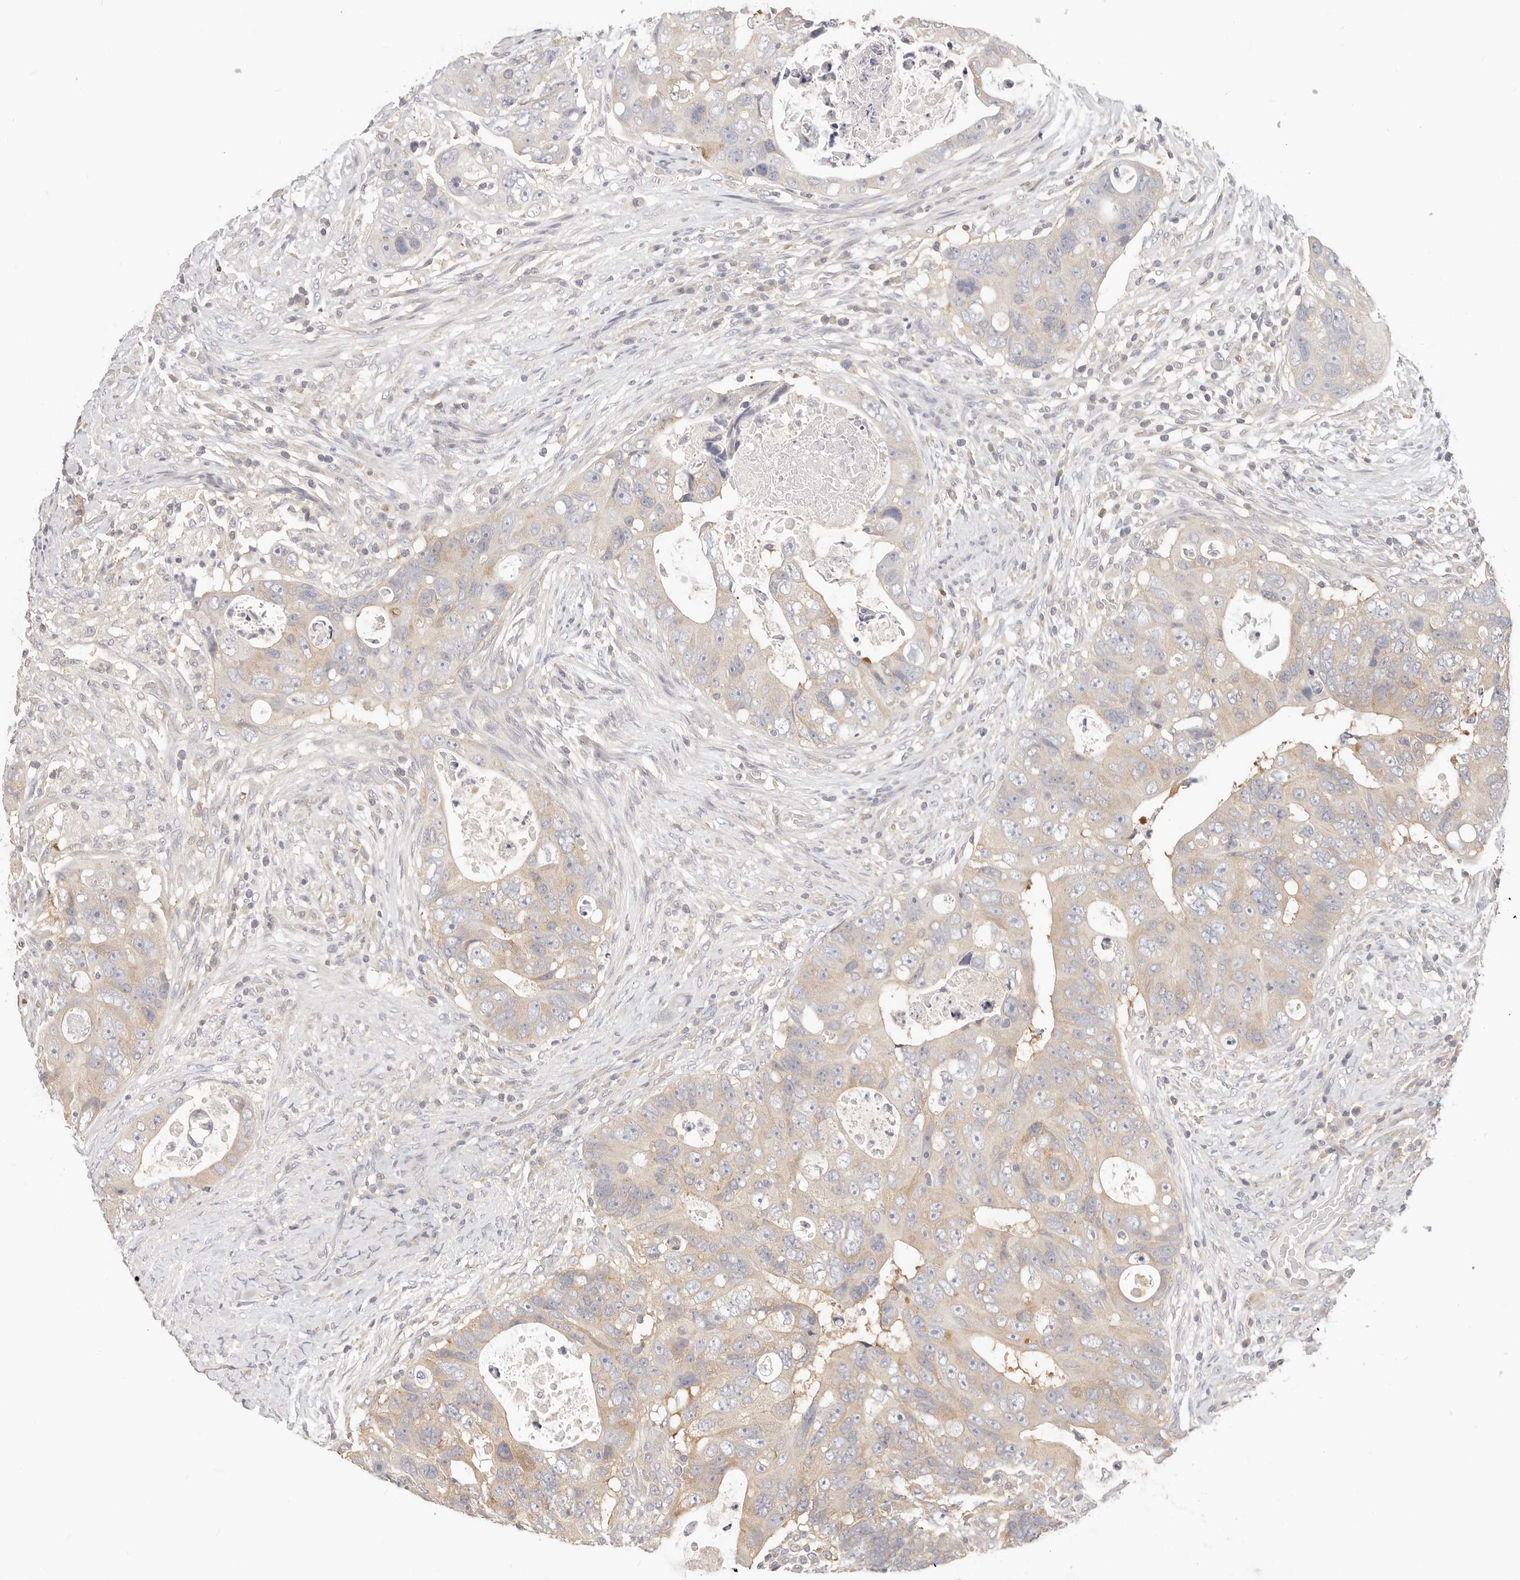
{"staining": {"intensity": "moderate", "quantity": "25%-75%", "location": "cytoplasmic/membranous"}, "tissue": "colorectal cancer", "cell_type": "Tumor cells", "image_type": "cancer", "snomed": [{"axis": "morphology", "description": "Adenocarcinoma, NOS"}, {"axis": "topography", "description": "Rectum"}], "caption": "IHC of colorectal cancer (adenocarcinoma) exhibits medium levels of moderate cytoplasmic/membranous expression in about 25%-75% of tumor cells.", "gene": "DTNBP1", "patient": {"sex": "male", "age": 59}}